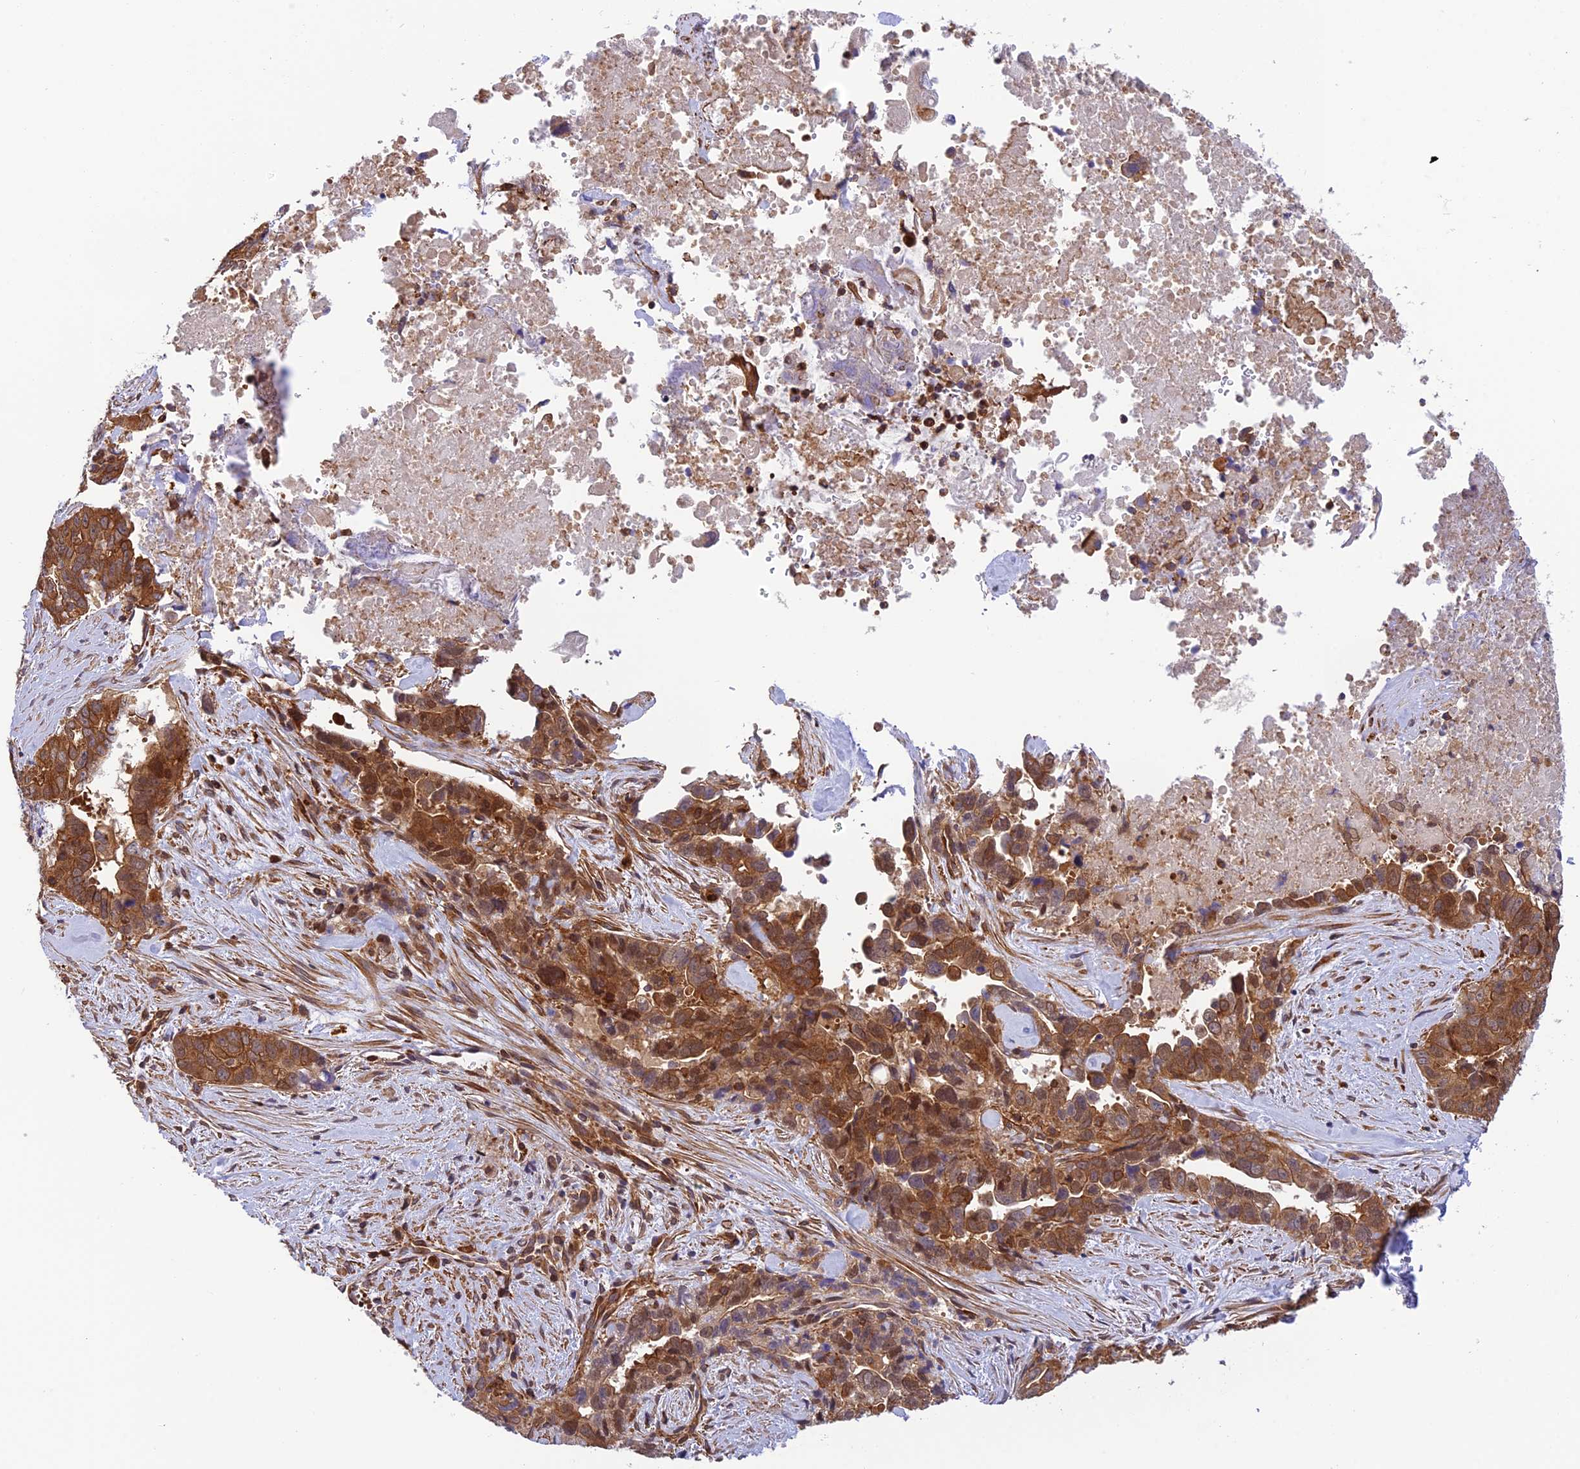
{"staining": {"intensity": "strong", "quantity": ">75%", "location": "cytoplasmic/membranous"}, "tissue": "pancreatic cancer", "cell_type": "Tumor cells", "image_type": "cancer", "snomed": [{"axis": "morphology", "description": "Adenocarcinoma, NOS"}, {"axis": "topography", "description": "Pancreas"}], "caption": "Strong cytoplasmic/membranous protein positivity is appreciated in approximately >75% of tumor cells in pancreatic cancer (adenocarcinoma).", "gene": "EVI5L", "patient": {"sex": "male", "age": 80}}